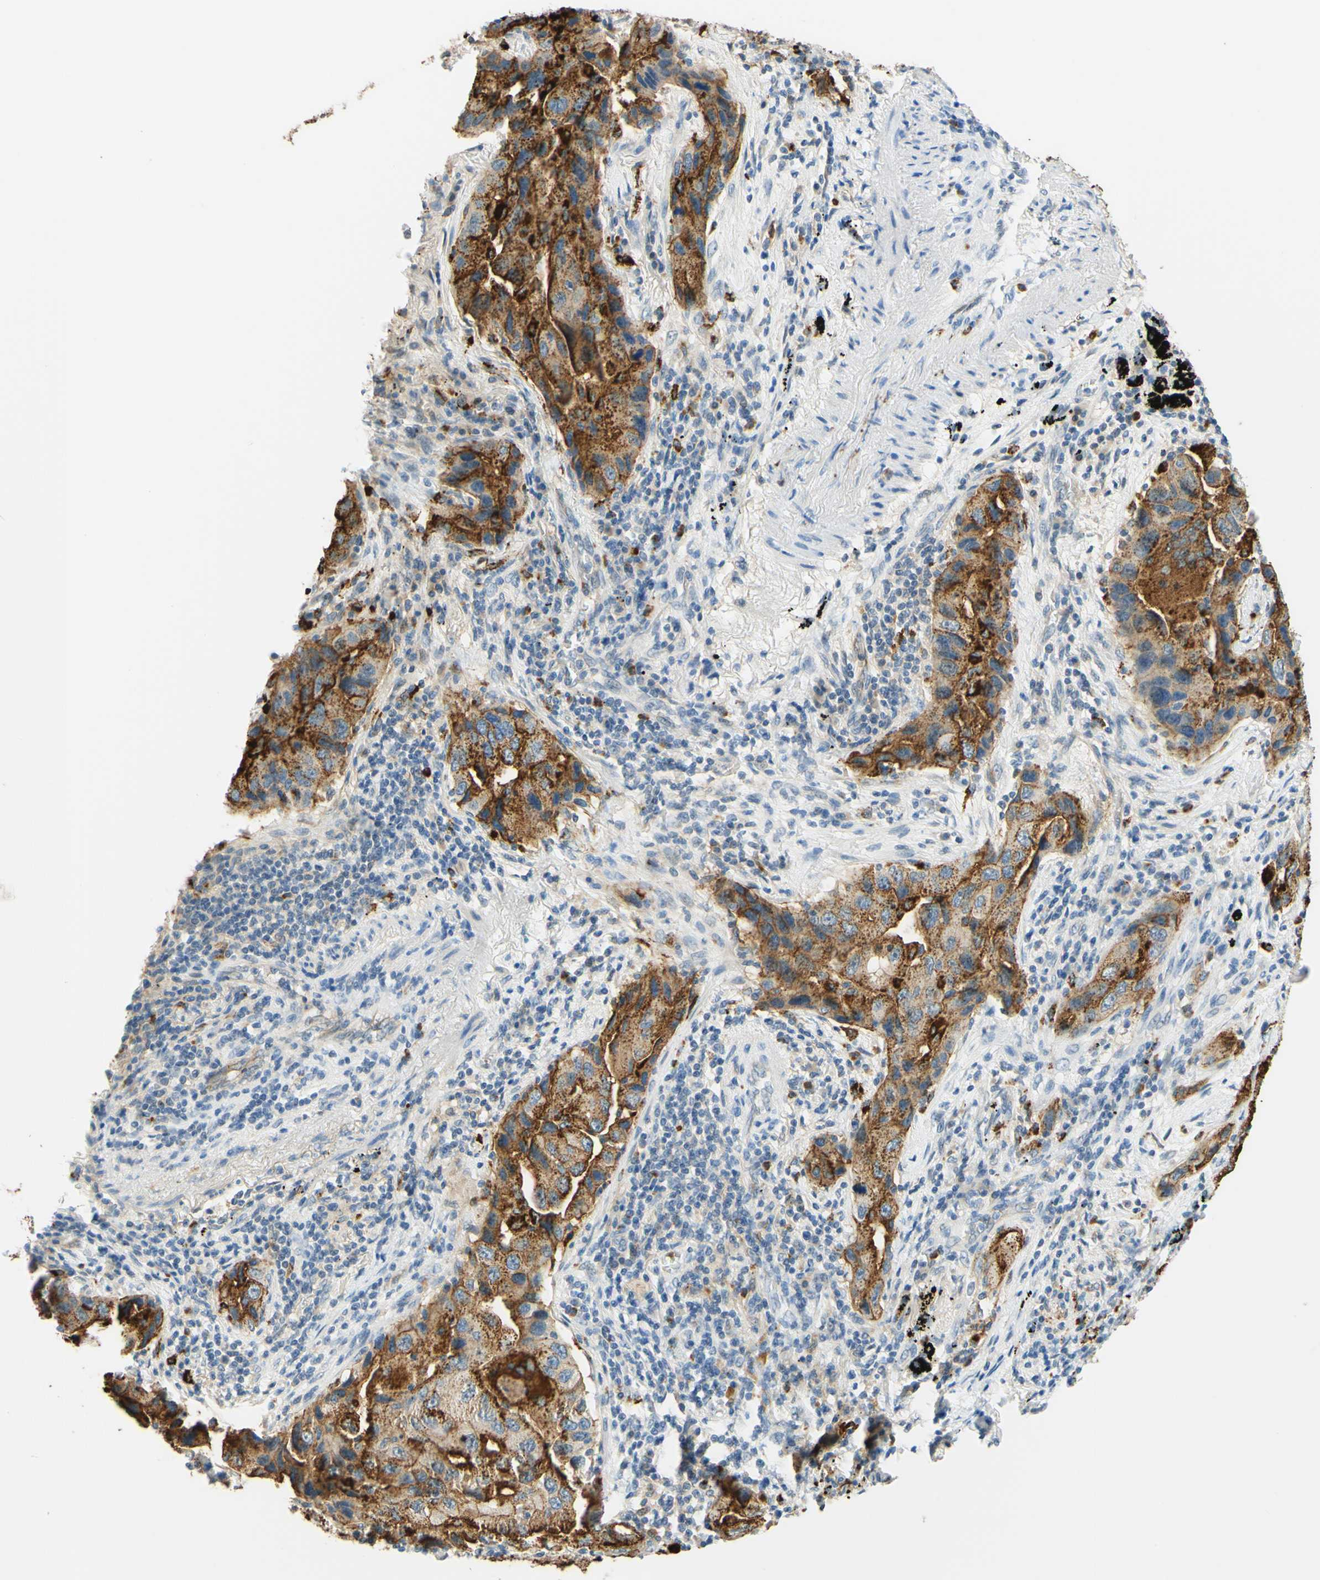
{"staining": {"intensity": "moderate", "quantity": ">75%", "location": "cytoplasmic/membranous"}, "tissue": "lung cancer", "cell_type": "Tumor cells", "image_type": "cancer", "snomed": [{"axis": "morphology", "description": "Adenocarcinoma, NOS"}, {"axis": "topography", "description": "Lung"}], "caption": "Brown immunohistochemical staining in adenocarcinoma (lung) exhibits moderate cytoplasmic/membranous positivity in approximately >75% of tumor cells.", "gene": "TREM2", "patient": {"sex": "female", "age": 65}}